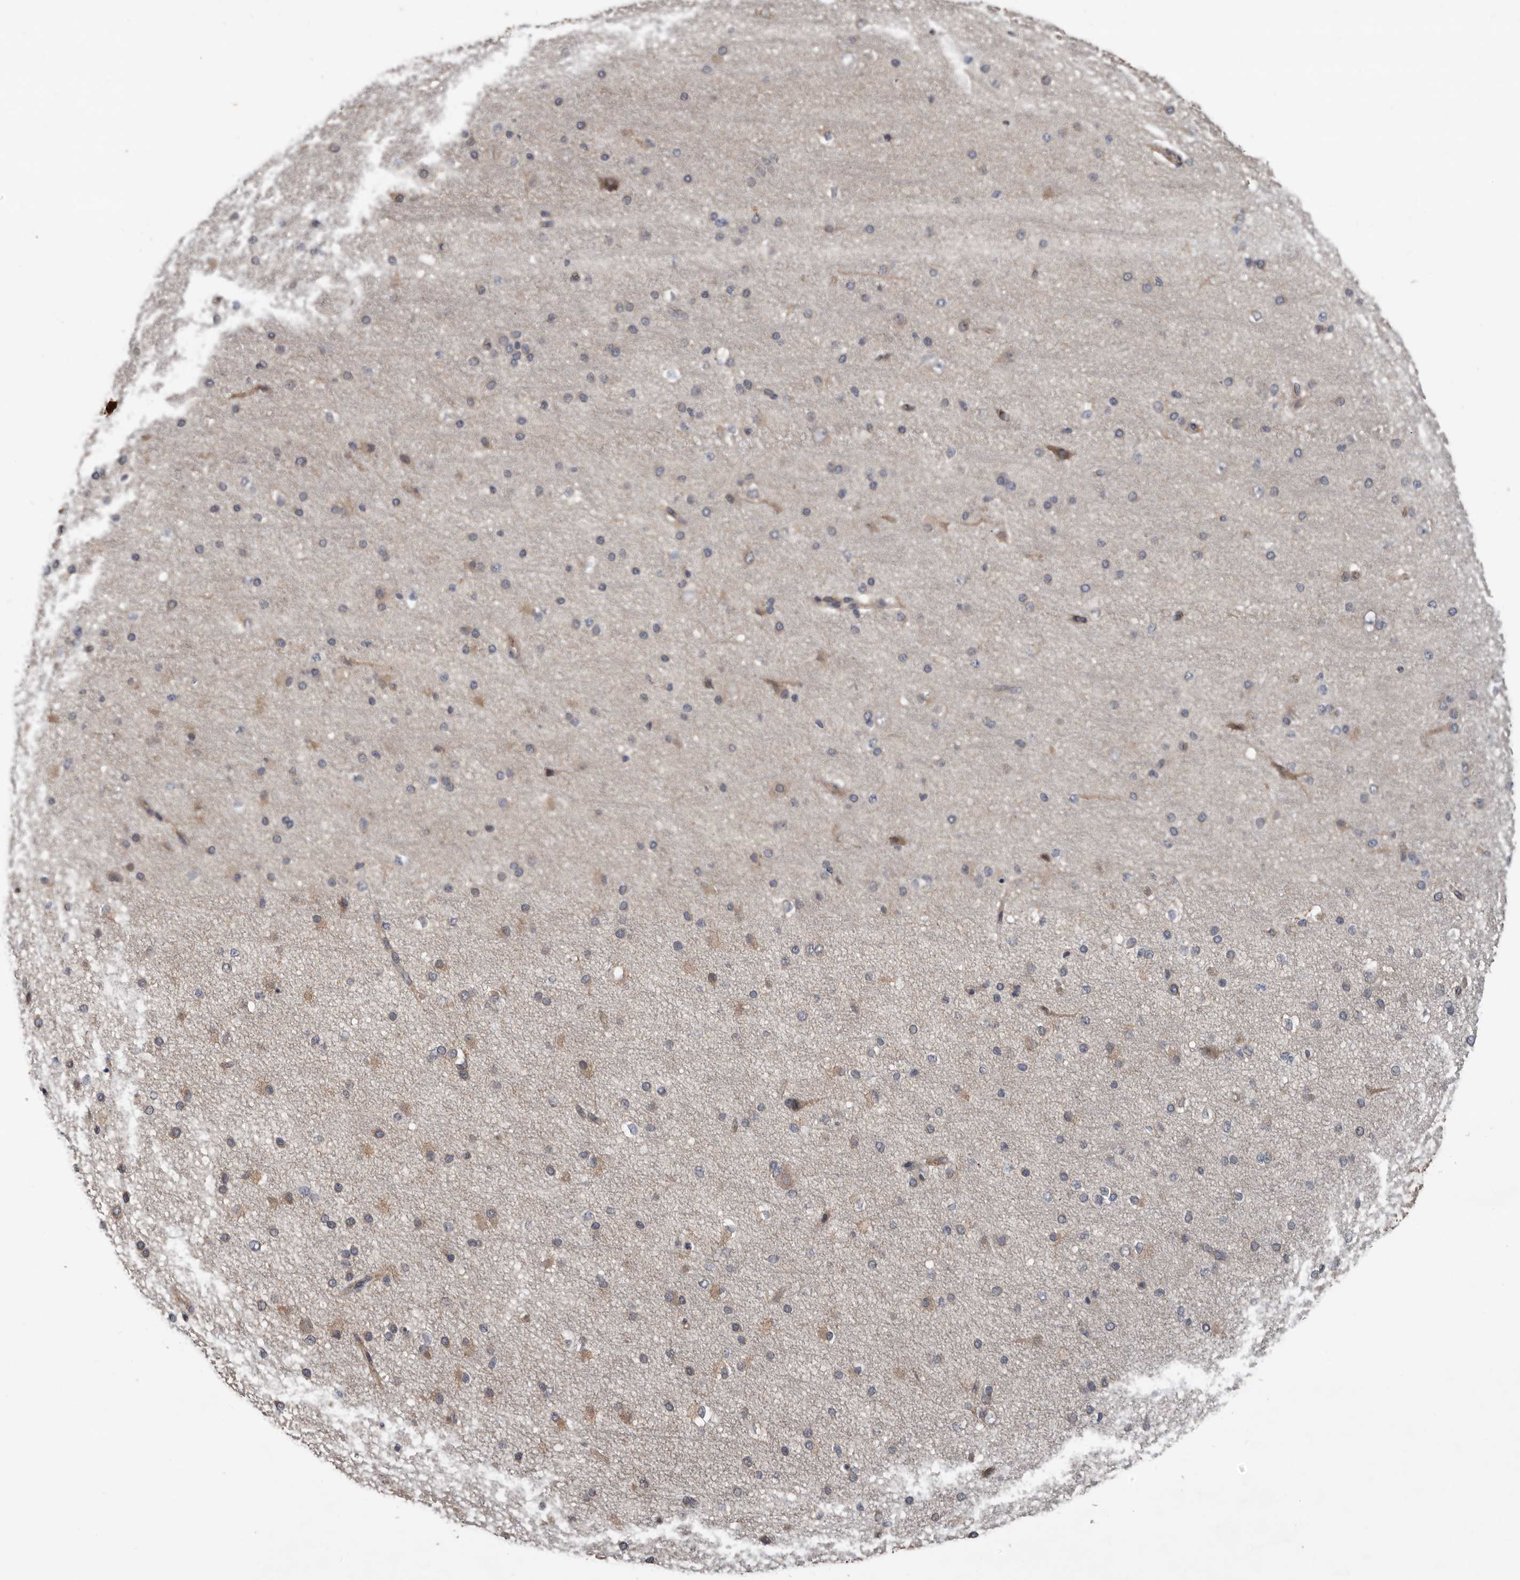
{"staining": {"intensity": "weak", "quantity": ">75%", "location": "cytoplasmic/membranous"}, "tissue": "cerebral cortex", "cell_type": "Endothelial cells", "image_type": "normal", "snomed": [{"axis": "morphology", "description": "Normal tissue, NOS"}, {"axis": "morphology", "description": "Developmental malformation"}, {"axis": "topography", "description": "Cerebral cortex"}], "caption": "Immunohistochemical staining of unremarkable cerebral cortex demonstrates low levels of weak cytoplasmic/membranous expression in approximately >75% of endothelial cells.", "gene": "DNAJB4", "patient": {"sex": "female", "age": 30}}